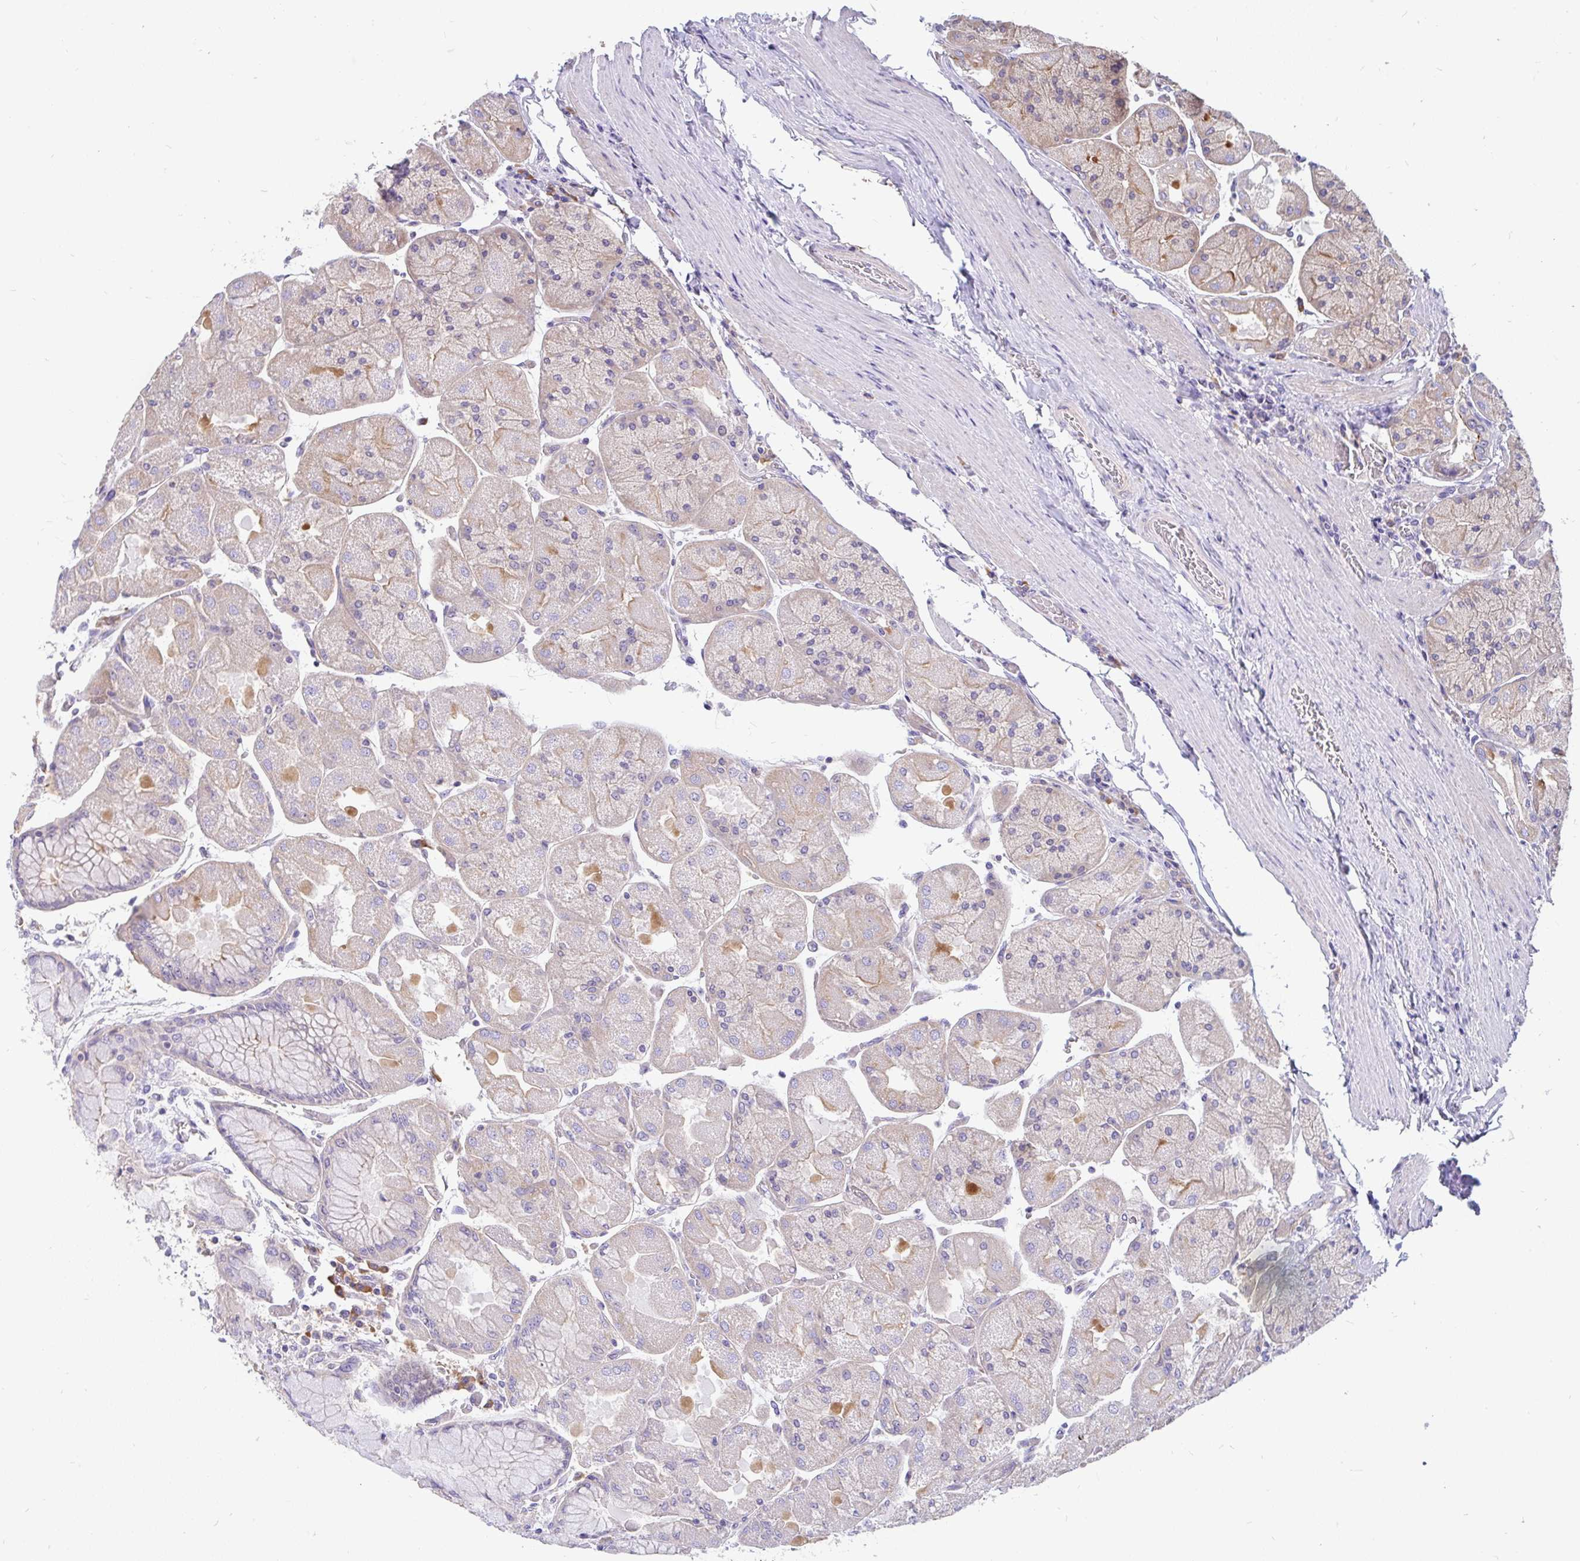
{"staining": {"intensity": "moderate", "quantity": "<25%", "location": "cytoplasmic/membranous"}, "tissue": "stomach", "cell_type": "Glandular cells", "image_type": "normal", "snomed": [{"axis": "morphology", "description": "Normal tissue, NOS"}, {"axis": "topography", "description": "Stomach"}], "caption": "Immunohistochemistry histopathology image of normal stomach: stomach stained using immunohistochemistry (IHC) demonstrates low levels of moderate protein expression localized specifically in the cytoplasmic/membranous of glandular cells, appearing as a cytoplasmic/membranous brown color.", "gene": "LRRC26", "patient": {"sex": "female", "age": 61}}